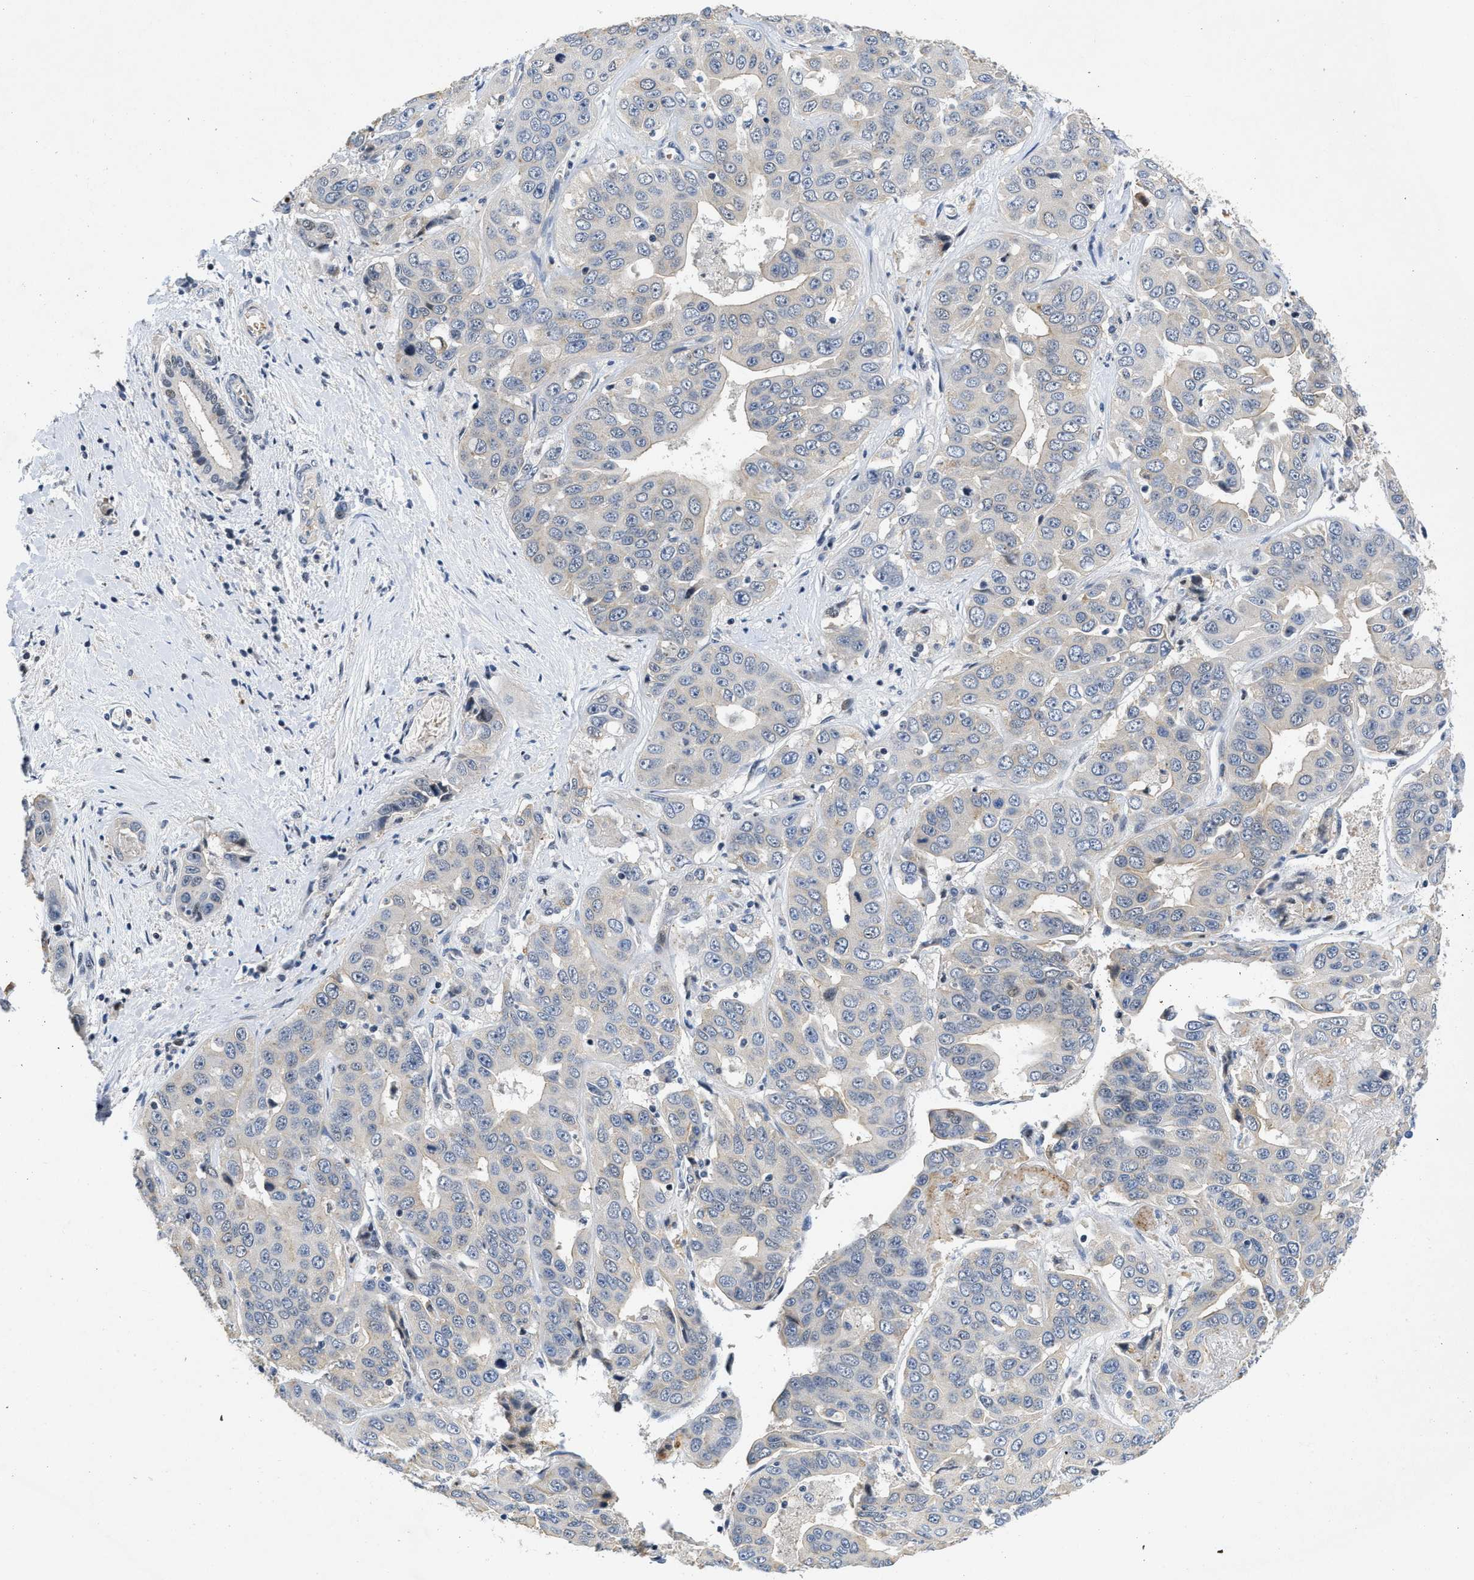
{"staining": {"intensity": "weak", "quantity": "<25%", "location": "cytoplasmic/membranous"}, "tissue": "liver cancer", "cell_type": "Tumor cells", "image_type": "cancer", "snomed": [{"axis": "morphology", "description": "Cholangiocarcinoma"}, {"axis": "topography", "description": "Liver"}], "caption": "A photomicrograph of human liver cancer (cholangiocarcinoma) is negative for staining in tumor cells.", "gene": "VIP", "patient": {"sex": "female", "age": 52}}